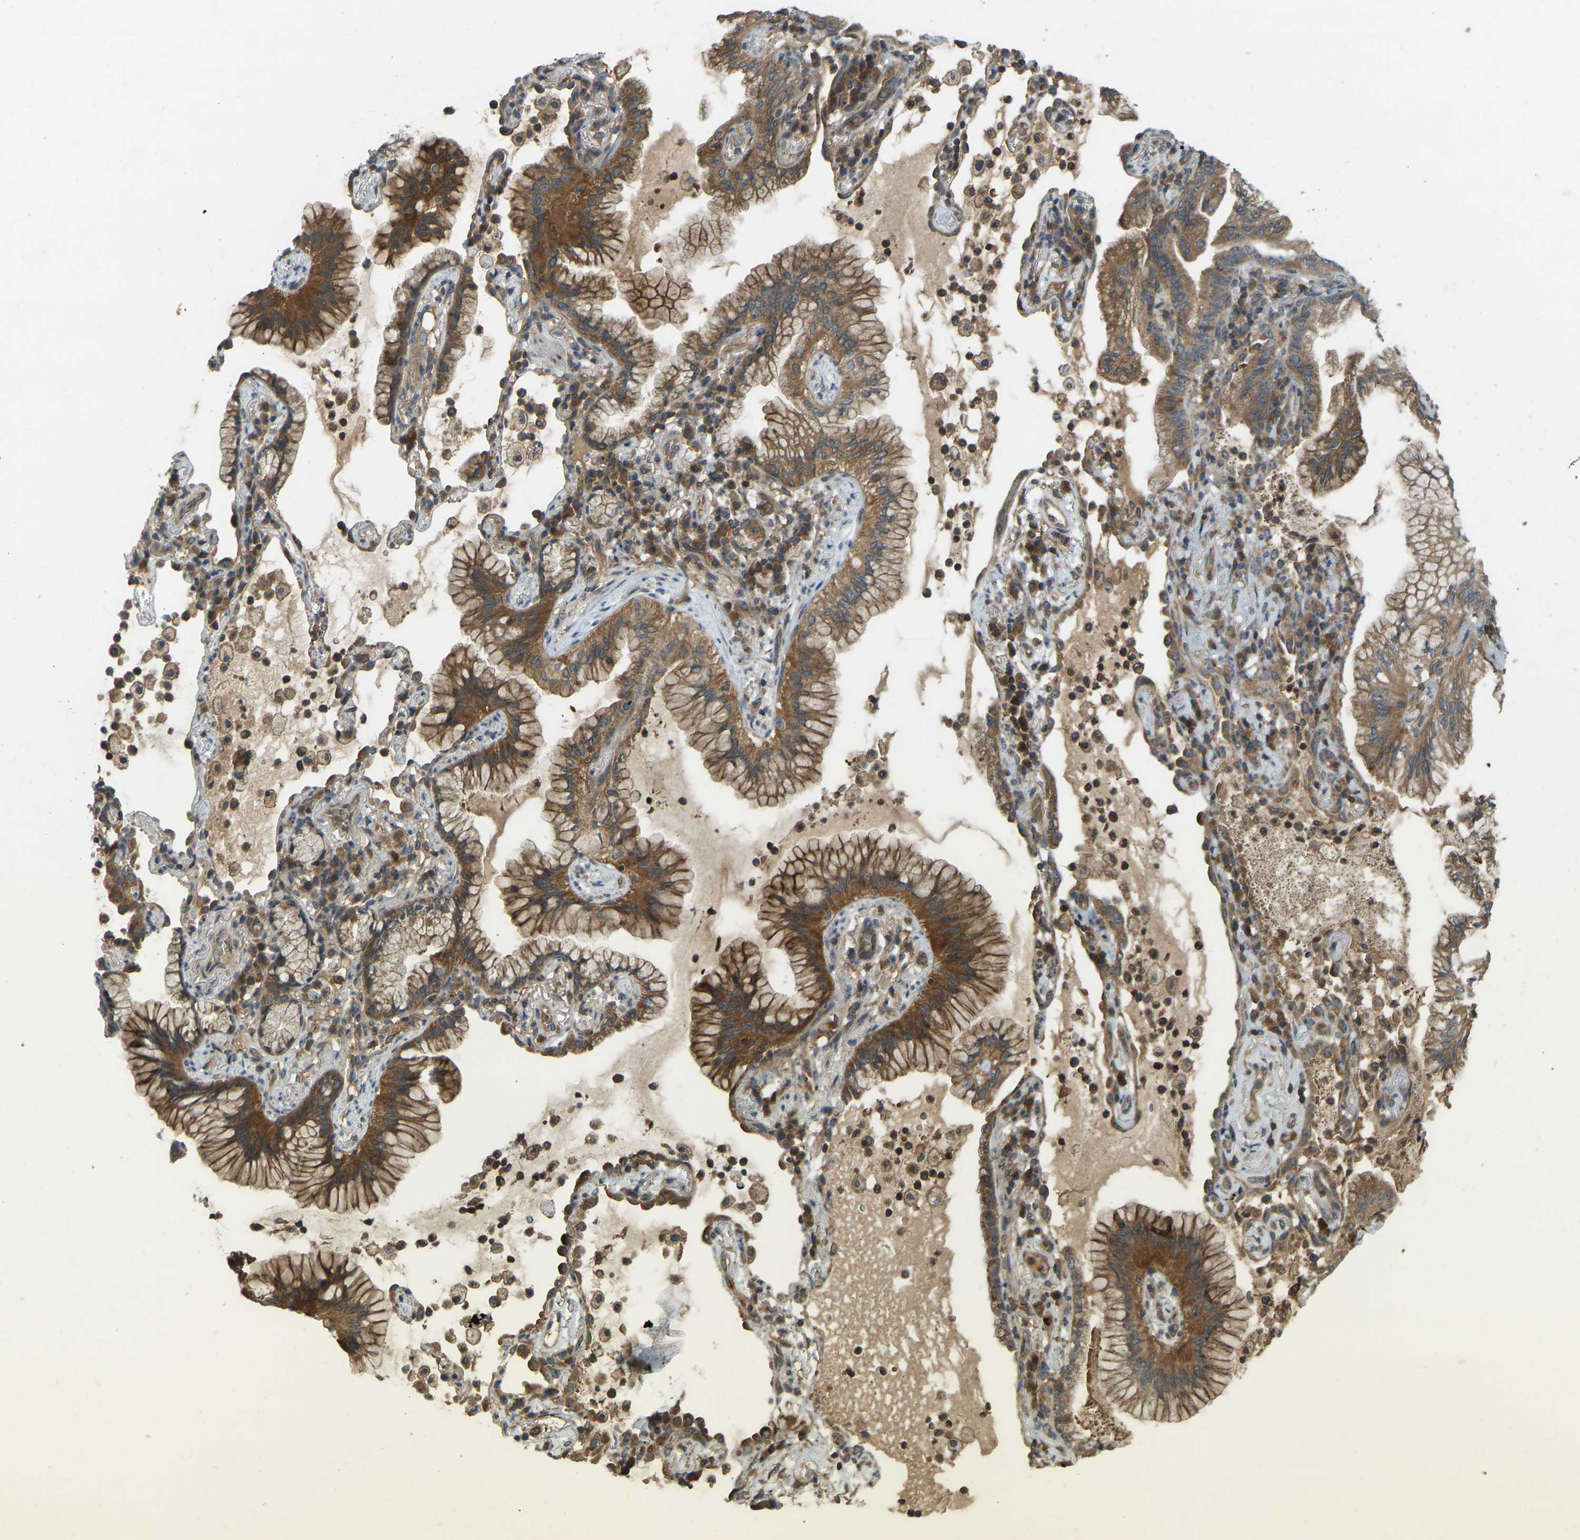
{"staining": {"intensity": "strong", "quantity": ">75%", "location": "cytoplasmic/membranous"}, "tissue": "lung cancer", "cell_type": "Tumor cells", "image_type": "cancer", "snomed": [{"axis": "morphology", "description": "Adenocarcinoma, NOS"}, {"axis": "topography", "description": "Lung"}], "caption": "Immunohistochemical staining of lung cancer reveals strong cytoplasmic/membranous protein staining in about >75% of tumor cells. (DAB (3,3'-diaminobenzidine) = brown stain, brightfield microscopy at high magnification).", "gene": "ZNF71", "patient": {"sex": "female", "age": 70}}